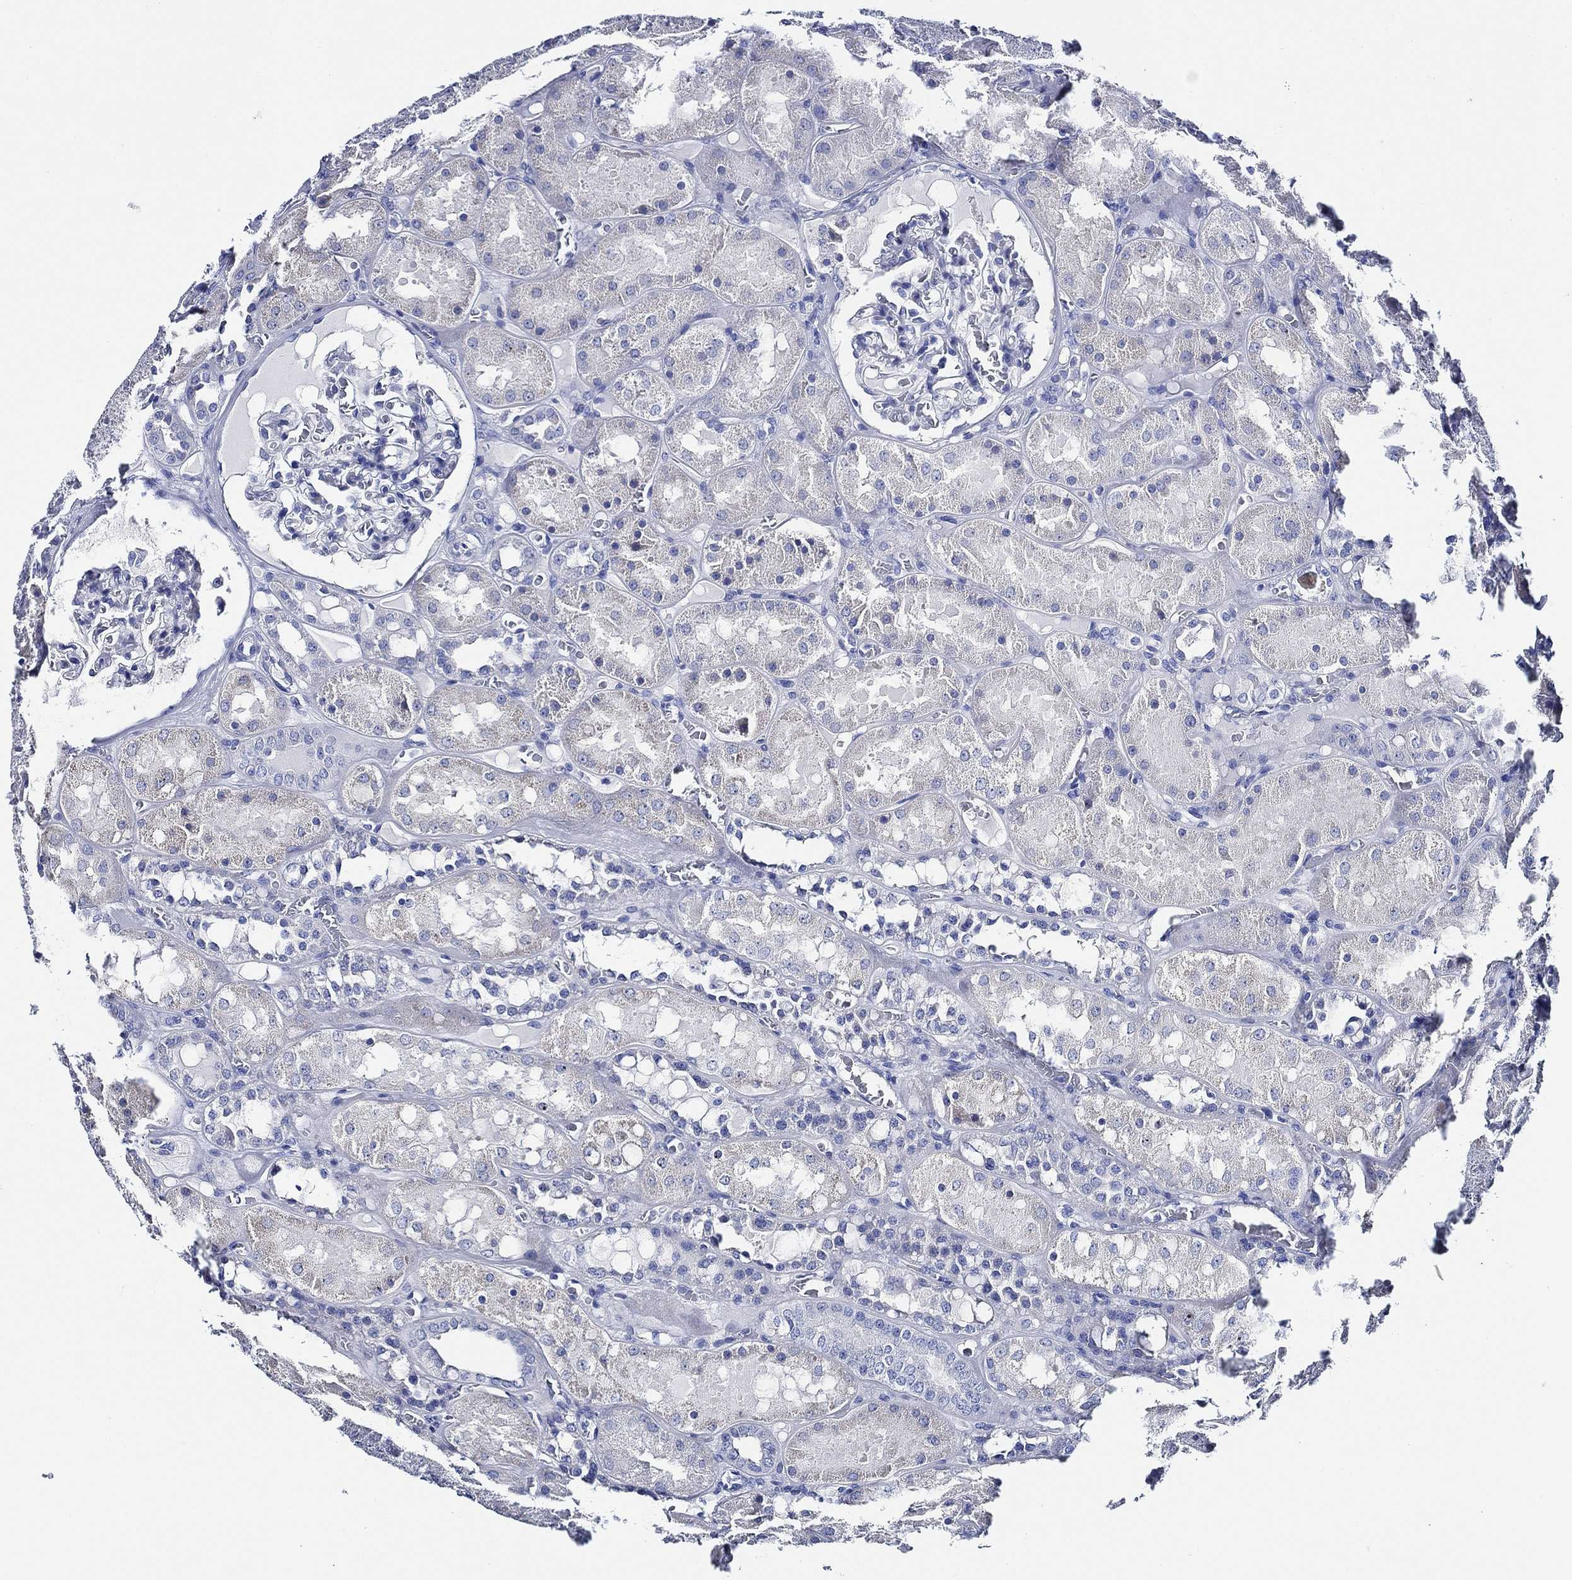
{"staining": {"intensity": "negative", "quantity": "none", "location": "none"}, "tissue": "kidney", "cell_type": "Cells in glomeruli", "image_type": "normal", "snomed": [{"axis": "morphology", "description": "Normal tissue, NOS"}, {"axis": "topography", "description": "Kidney"}], "caption": "Immunohistochemical staining of benign kidney displays no significant positivity in cells in glomeruli. The staining was performed using DAB to visualize the protein expression in brown, while the nuclei were stained in blue with hematoxylin (Magnification: 20x).", "gene": "WDR62", "patient": {"sex": "male", "age": 73}}